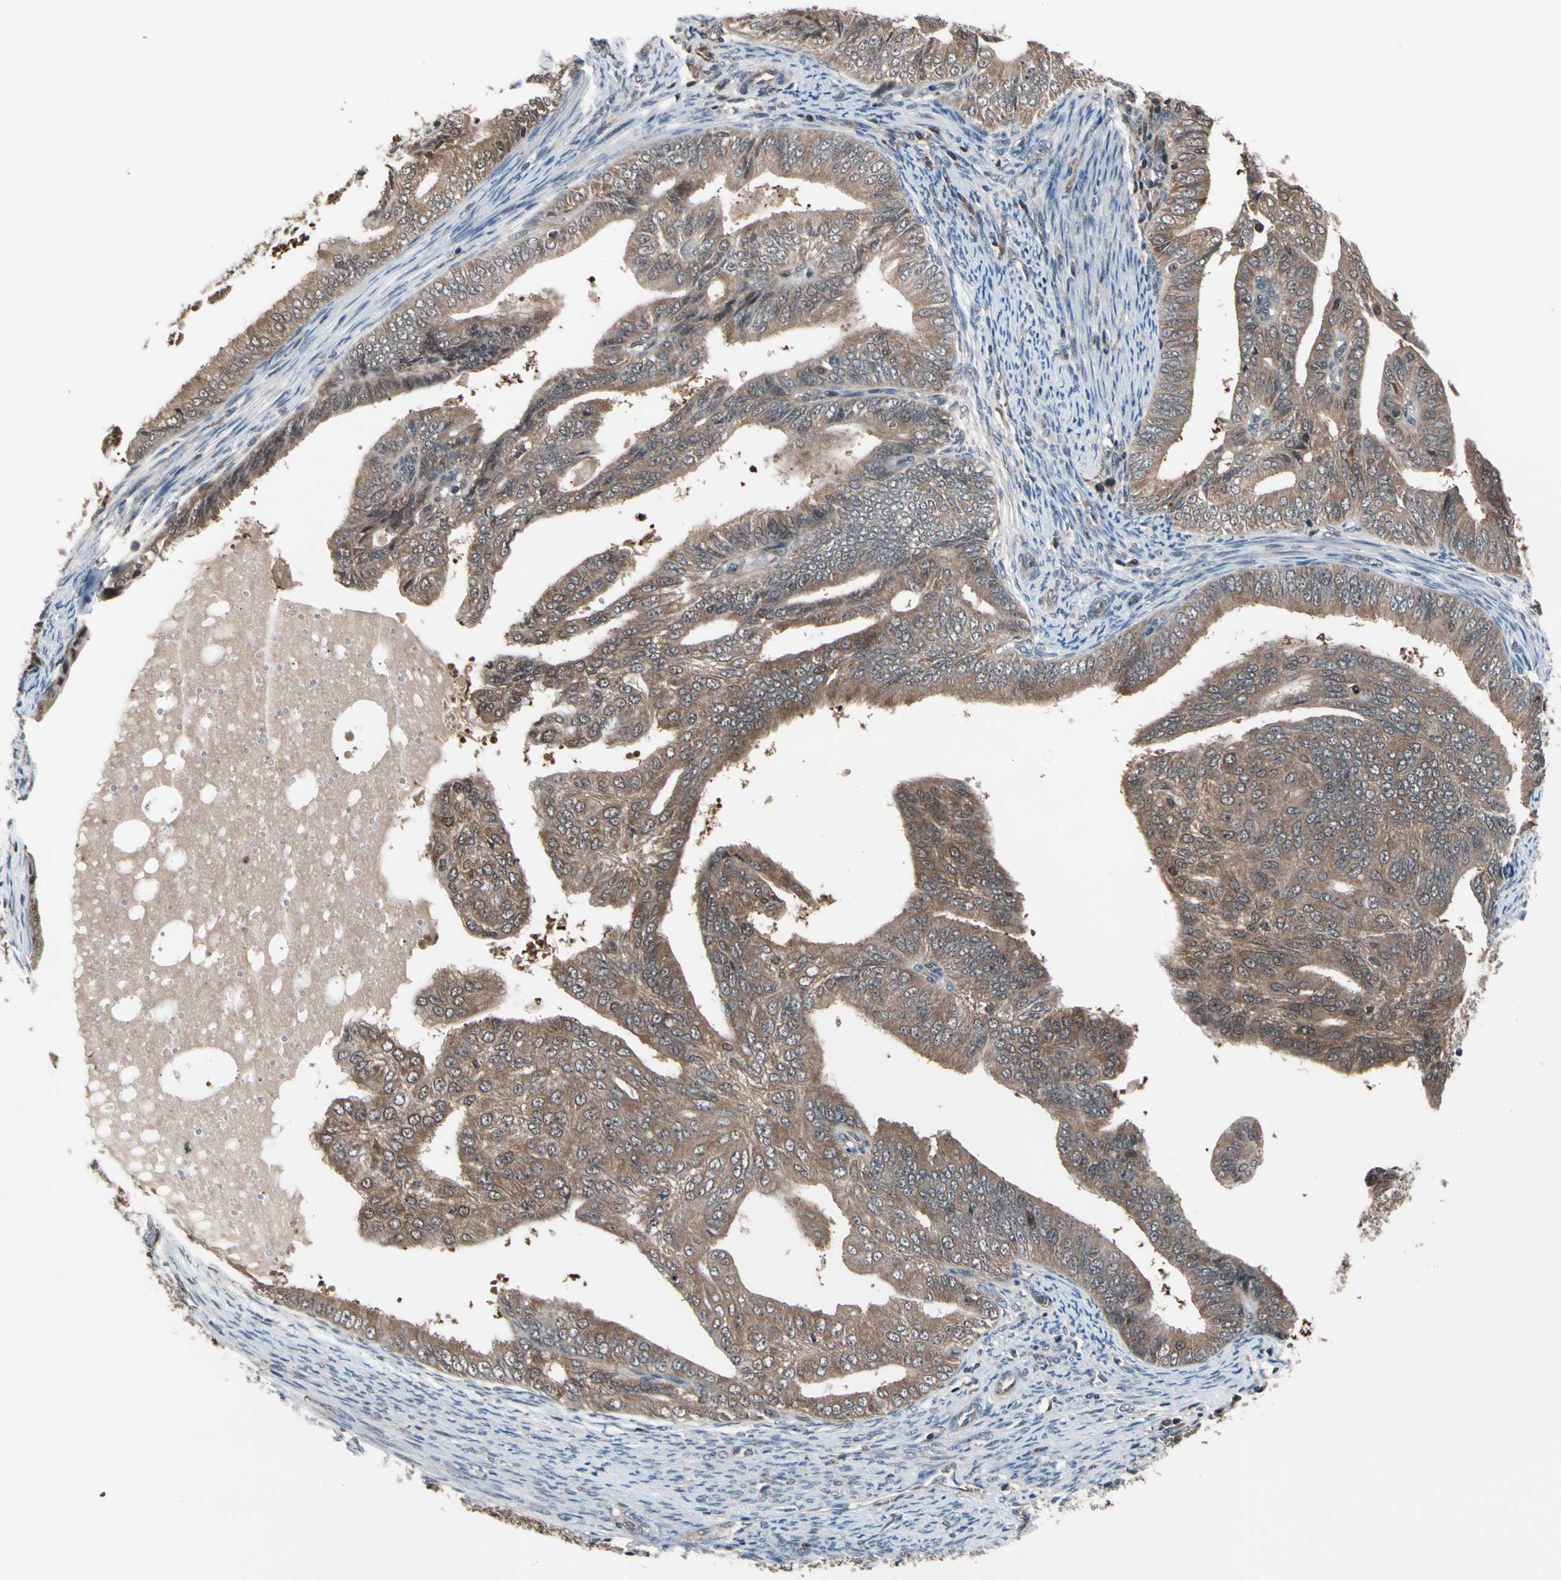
{"staining": {"intensity": "moderate", "quantity": ">75%", "location": "cytoplasmic/membranous"}, "tissue": "endometrial cancer", "cell_type": "Tumor cells", "image_type": "cancer", "snomed": [{"axis": "morphology", "description": "Adenocarcinoma, NOS"}, {"axis": "topography", "description": "Endometrium"}], "caption": "Immunohistochemistry (IHC) of human adenocarcinoma (endometrial) displays medium levels of moderate cytoplasmic/membranous positivity in about >75% of tumor cells. The staining was performed using DAB (3,3'-diaminobenzidine), with brown indicating positive protein expression. Nuclei are stained blue with hematoxylin.", "gene": "PSMA2", "patient": {"sex": "female", "age": 58}}